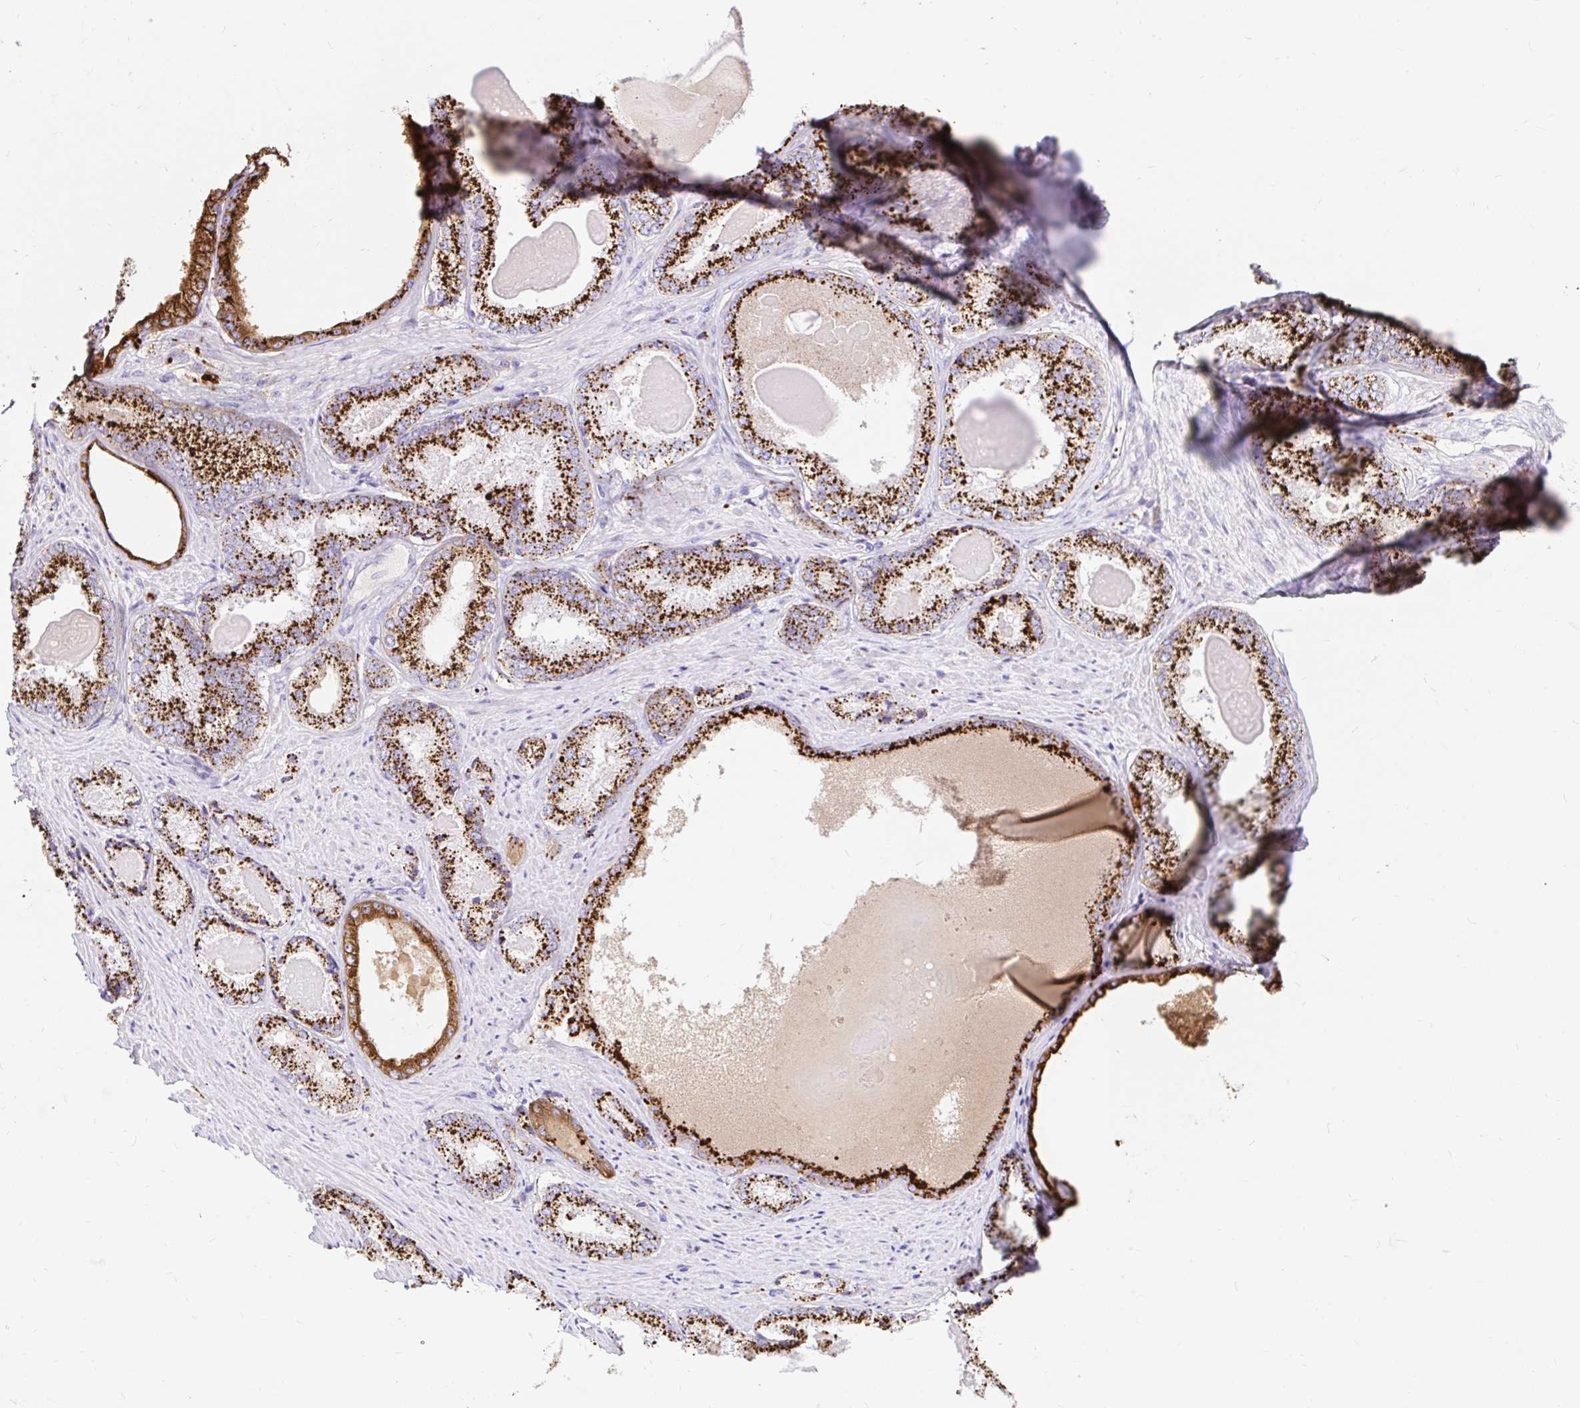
{"staining": {"intensity": "strong", "quantity": ">75%", "location": "cytoplasmic/membranous"}, "tissue": "prostate cancer", "cell_type": "Tumor cells", "image_type": "cancer", "snomed": [{"axis": "morphology", "description": "Adenocarcinoma, NOS"}, {"axis": "morphology", "description": "Adenocarcinoma, Low grade"}, {"axis": "topography", "description": "Prostate"}], "caption": "Tumor cells demonstrate high levels of strong cytoplasmic/membranous staining in approximately >75% of cells in human adenocarcinoma (low-grade) (prostate).", "gene": "FUCA1", "patient": {"sex": "male", "age": 68}}